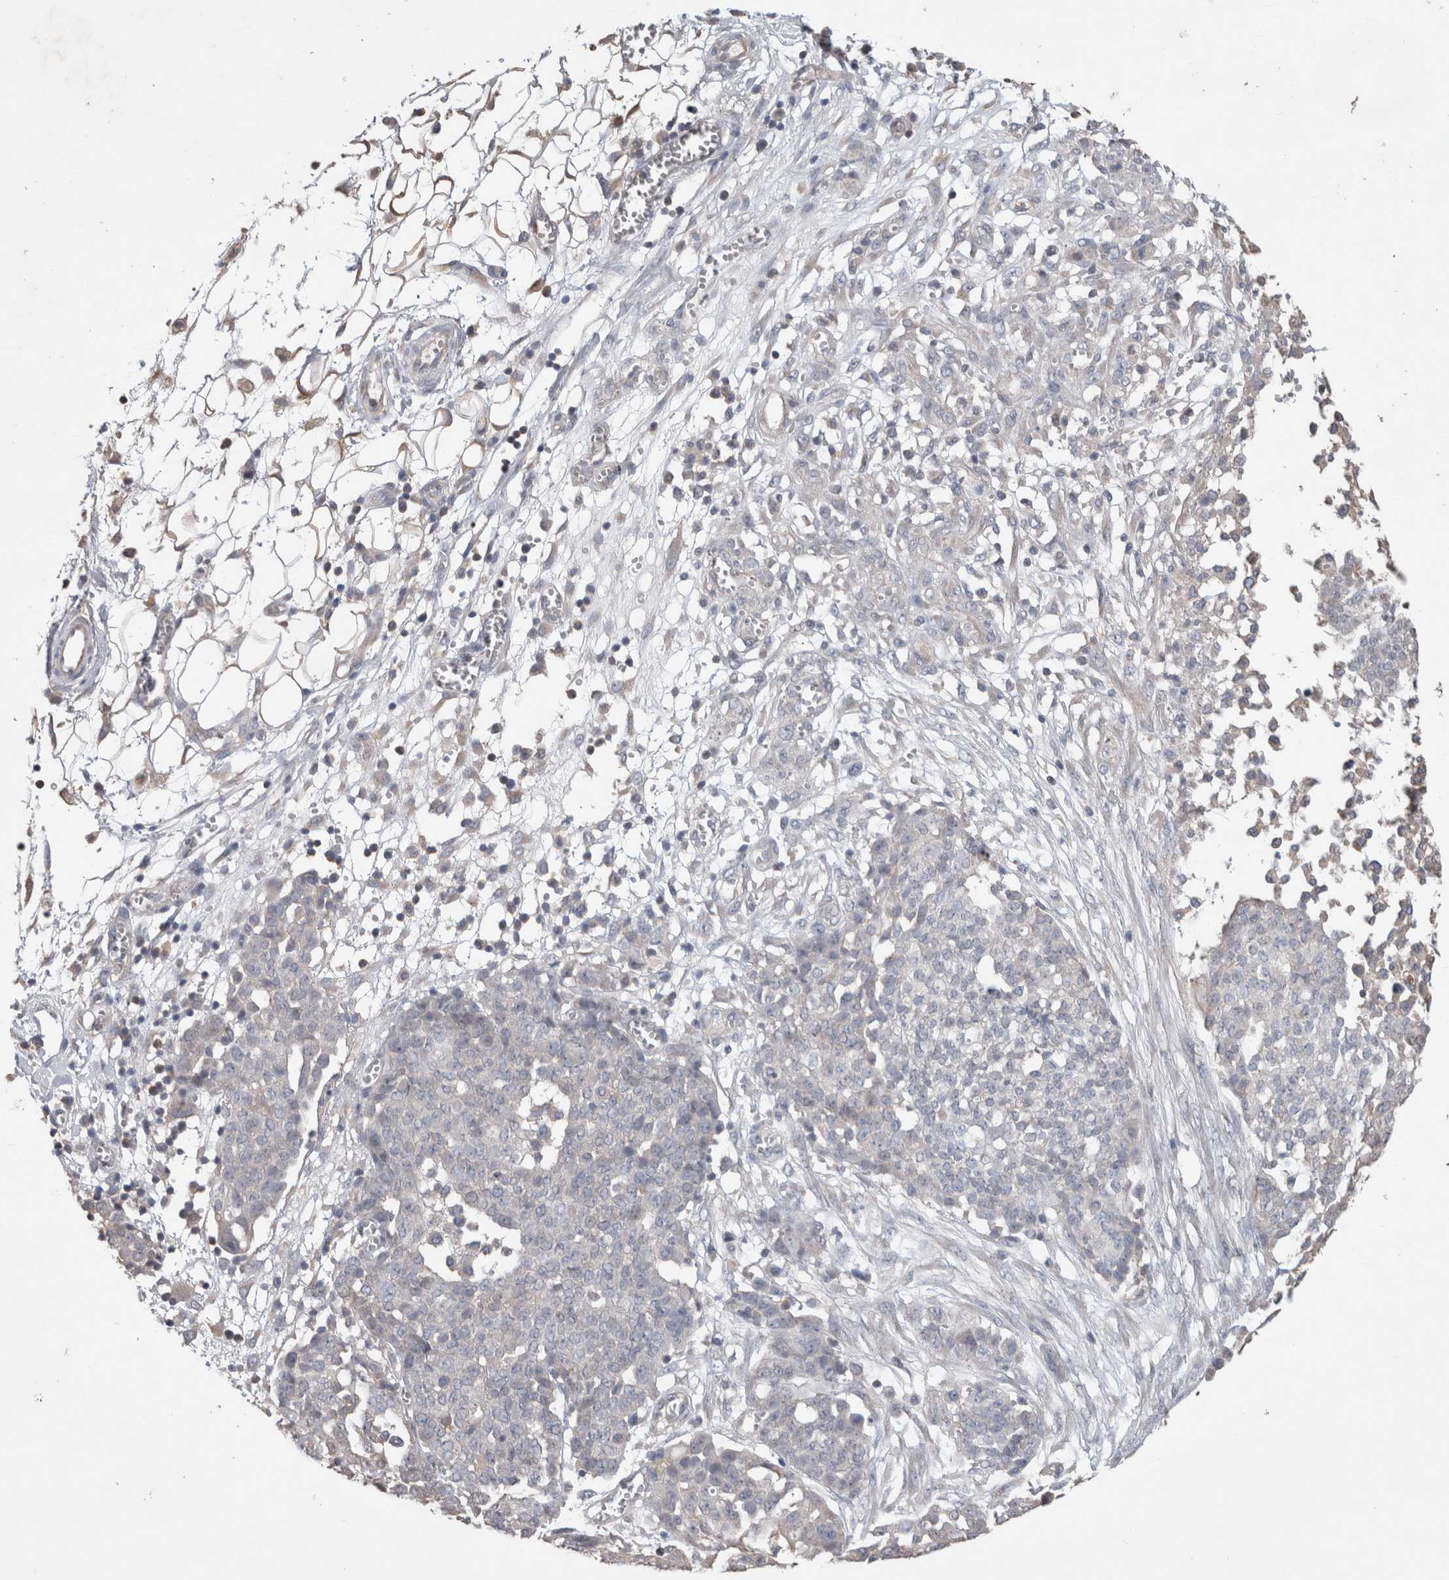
{"staining": {"intensity": "negative", "quantity": "none", "location": "none"}, "tissue": "ovarian cancer", "cell_type": "Tumor cells", "image_type": "cancer", "snomed": [{"axis": "morphology", "description": "Cystadenocarcinoma, serous, NOS"}, {"axis": "topography", "description": "Soft tissue"}, {"axis": "topography", "description": "Ovary"}], "caption": "Ovarian cancer was stained to show a protein in brown. There is no significant positivity in tumor cells.", "gene": "TRIM5", "patient": {"sex": "female", "age": 57}}